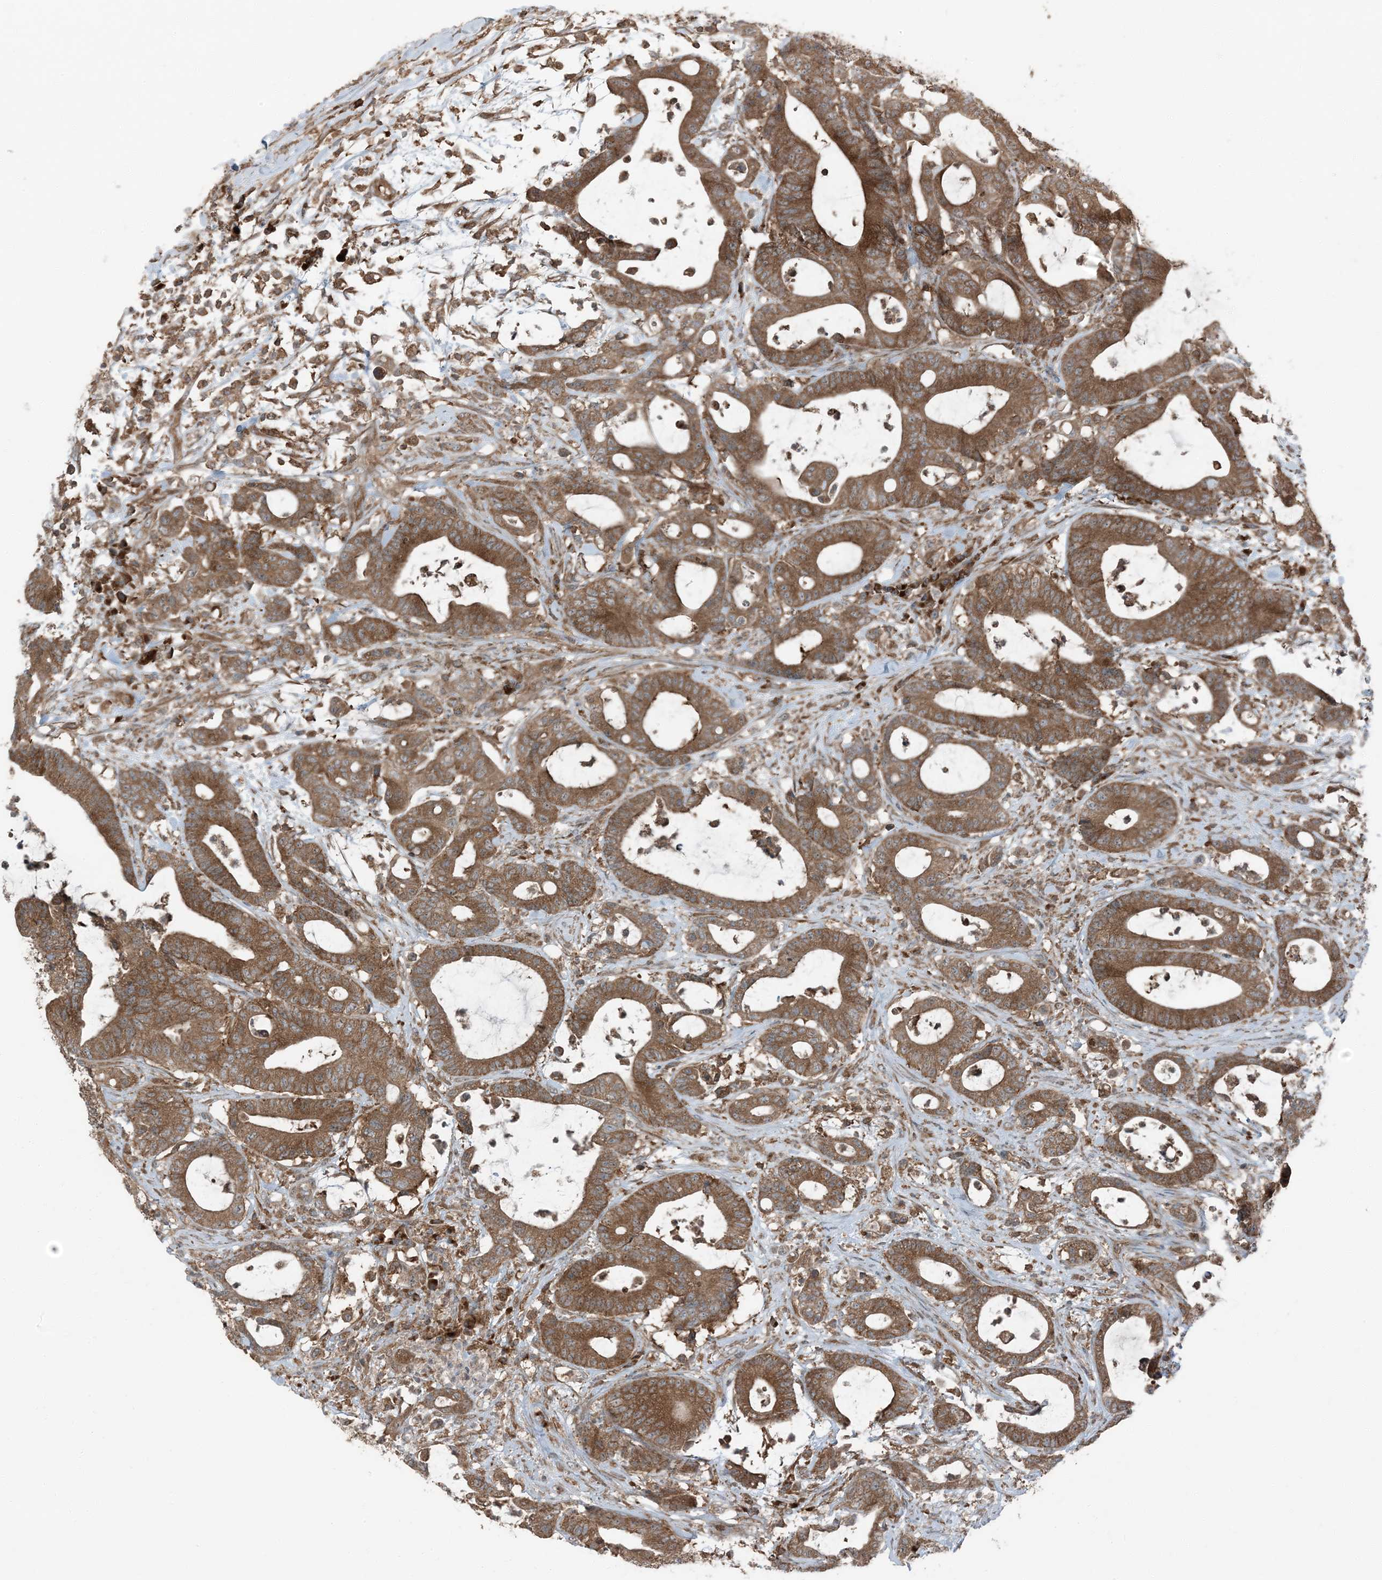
{"staining": {"intensity": "moderate", "quantity": ">75%", "location": "cytoplasmic/membranous"}, "tissue": "colorectal cancer", "cell_type": "Tumor cells", "image_type": "cancer", "snomed": [{"axis": "morphology", "description": "Adenocarcinoma, NOS"}, {"axis": "topography", "description": "Colon"}], "caption": "Protein staining shows moderate cytoplasmic/membranous staining in about >75% of tumor cells in colorectal cancer (adenocarcinoma).", "gene": "RAB3GAP1", "patient": {"sex": "female", "age": 84}}